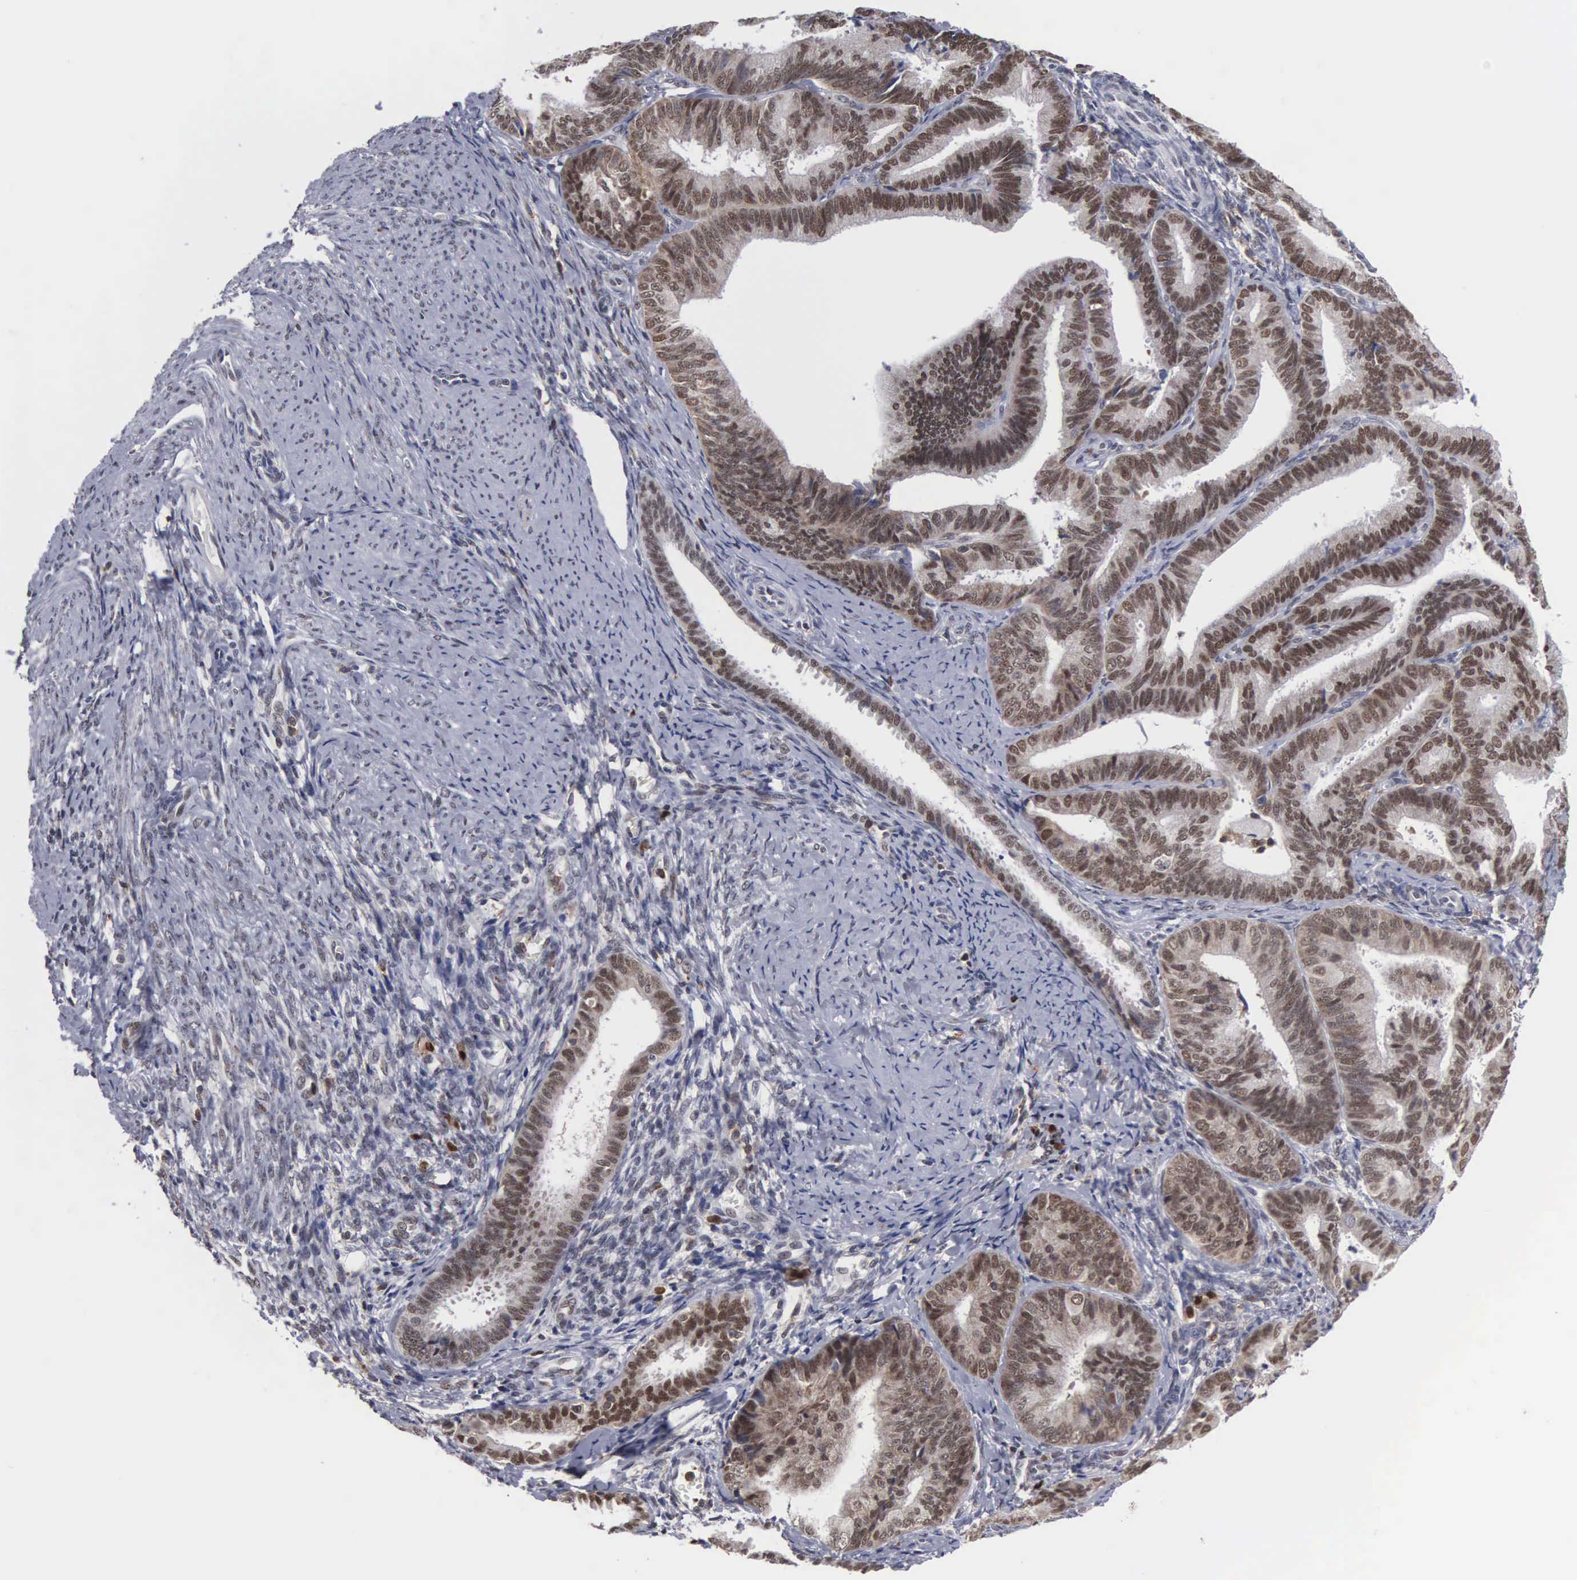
{"staining": {"intensity": "moderate", "quantity": ">75%", "location": "nuclear"}, "tissue": "endometrial cancer", "cell_type": "Tumor cells", "image_type": "cancer", "snomed": [{"axis": "morphology", "description": "Adenocarcinoma, NOS"}, {"axis": "topography", "description": "Endometrium"}], "caption": "Immunohistochemistry micrograph of human endometrial cancer (adenocarcinoma) stained for a protein (brown), which reveals medium levels of moderate nuclear expression in about >75% of tumor cells.", "gene": "TRMT5", "patient": {"sex": "female", "age": 63}}